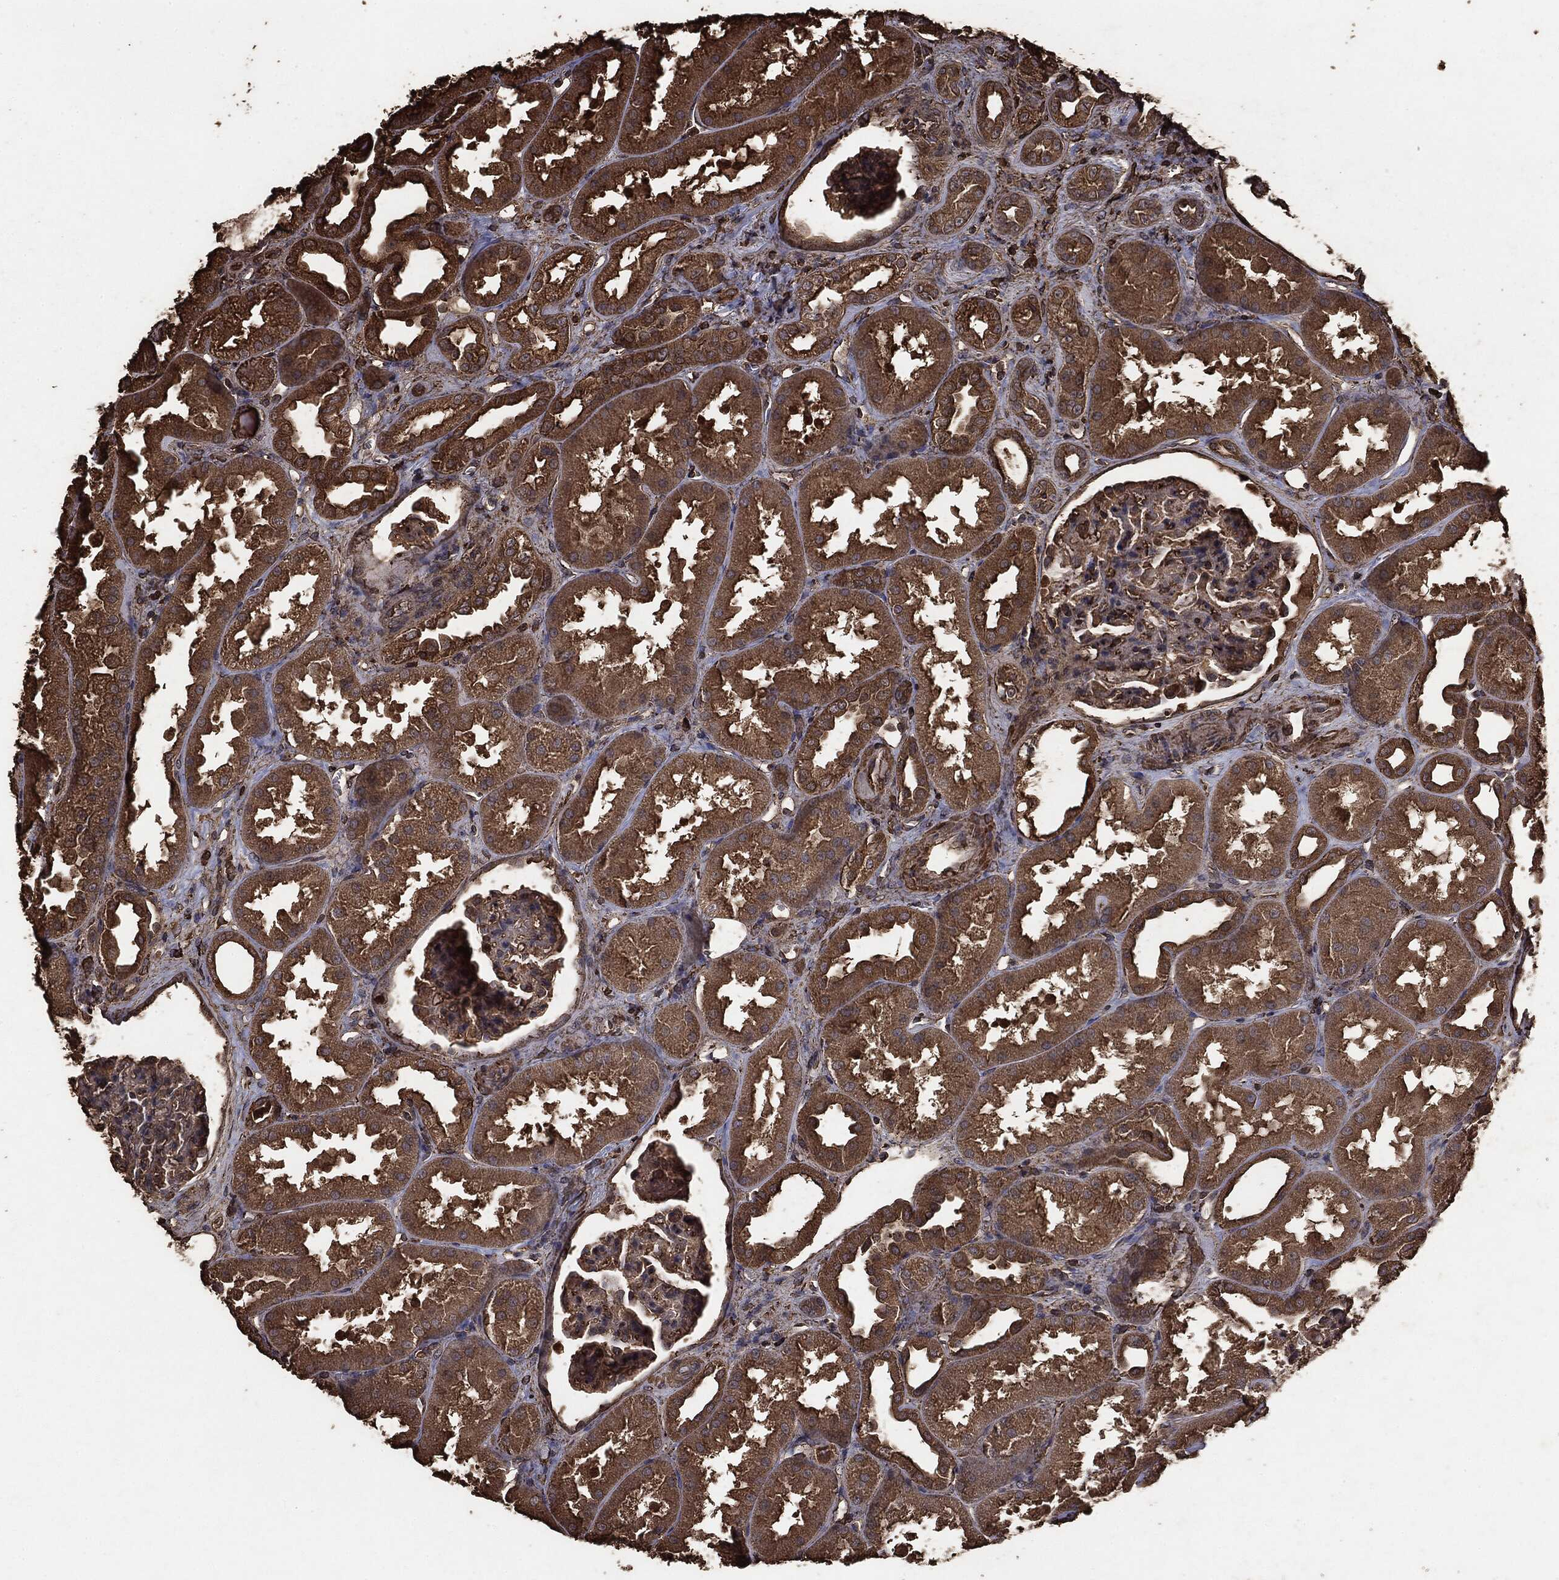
{"staining": {"intensity": "moderate", "quantity": "<25%", "location": "cytoplasmic/membranous"}, "tissue": "kidney", "cell_type": "Cells in glomeruli", "image_type": "normal", "snomed": [{"axis": "morphology", "description": "Normal tissue, NOS"}, {"axis": "topography", "description": "Kidney"}], "caption": "IHC histopathology image of normal kidney: kidney stained using immunohistochemistry demonstrates low levels of moderate protein expression localized specifically in the cytoplasmic/membranous of cells in glomeruli, appearing as a cytoplasmic/membranous brown color.", "gene": "MTOR", "patient": {"sex": "male", "age": 61}}